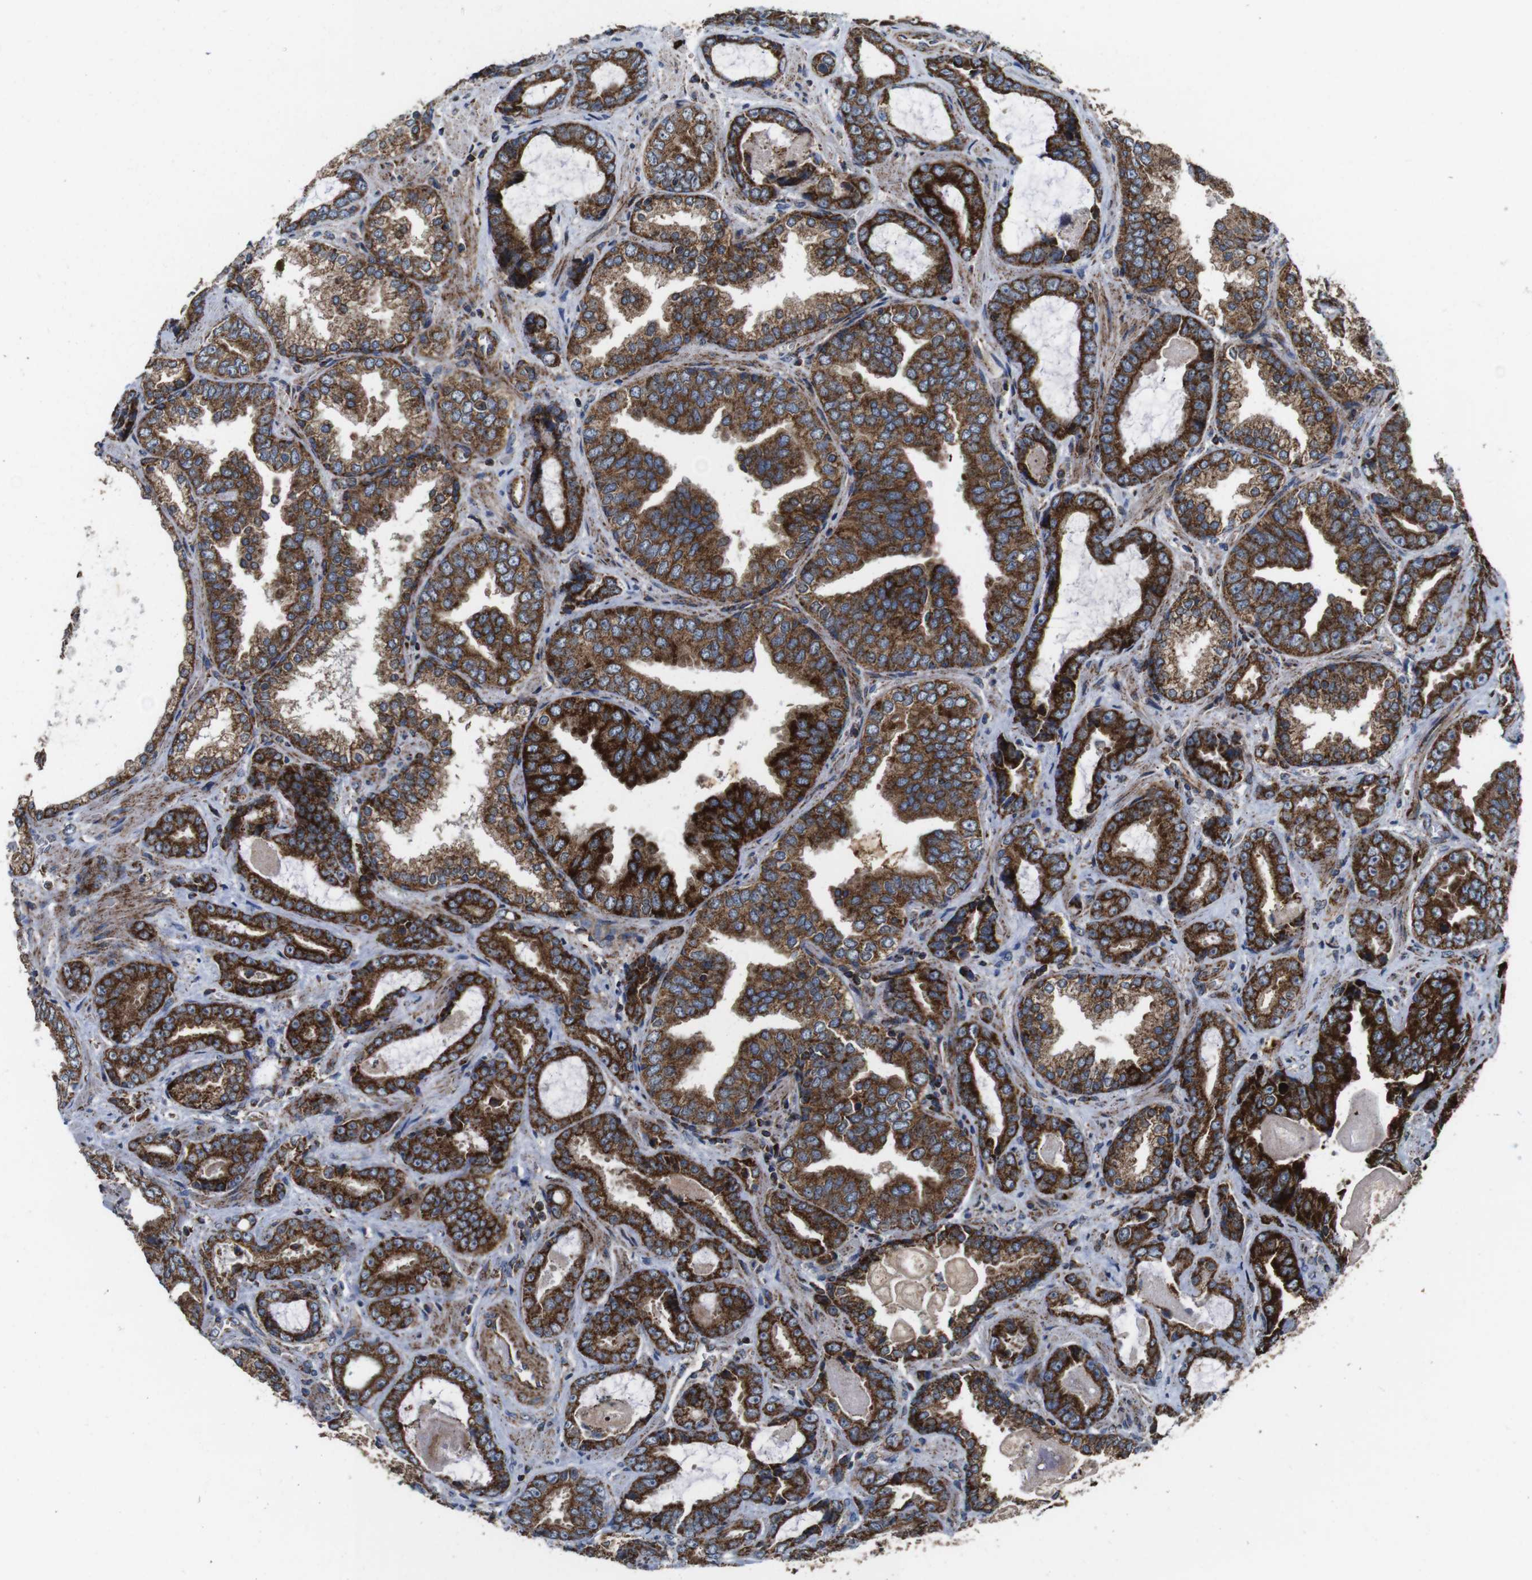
{"staining": {"intensity": "strong", "quantity": "25%-75%", "location": "cytoplasmic/membranous"}, "tissue": "prostate cancer", "cell_type": "Tumor cells", "image_type": "cancer", "snomed": [{"axis": "morphology", "description": "Adenocarcinoma, Low grade"}, {"axis": "topography", "description": "Prostate"}], "caption": "A brown stain labels strong cytoplasmic/membranous positivity of a protein in human adenocarcinoma (low-grade) (prostate) tumor cells. The protein is shown in brown color, while the nuclei are stained blue.", "gene": "HK1", "patient": {"sex": "male", "age": 60}}